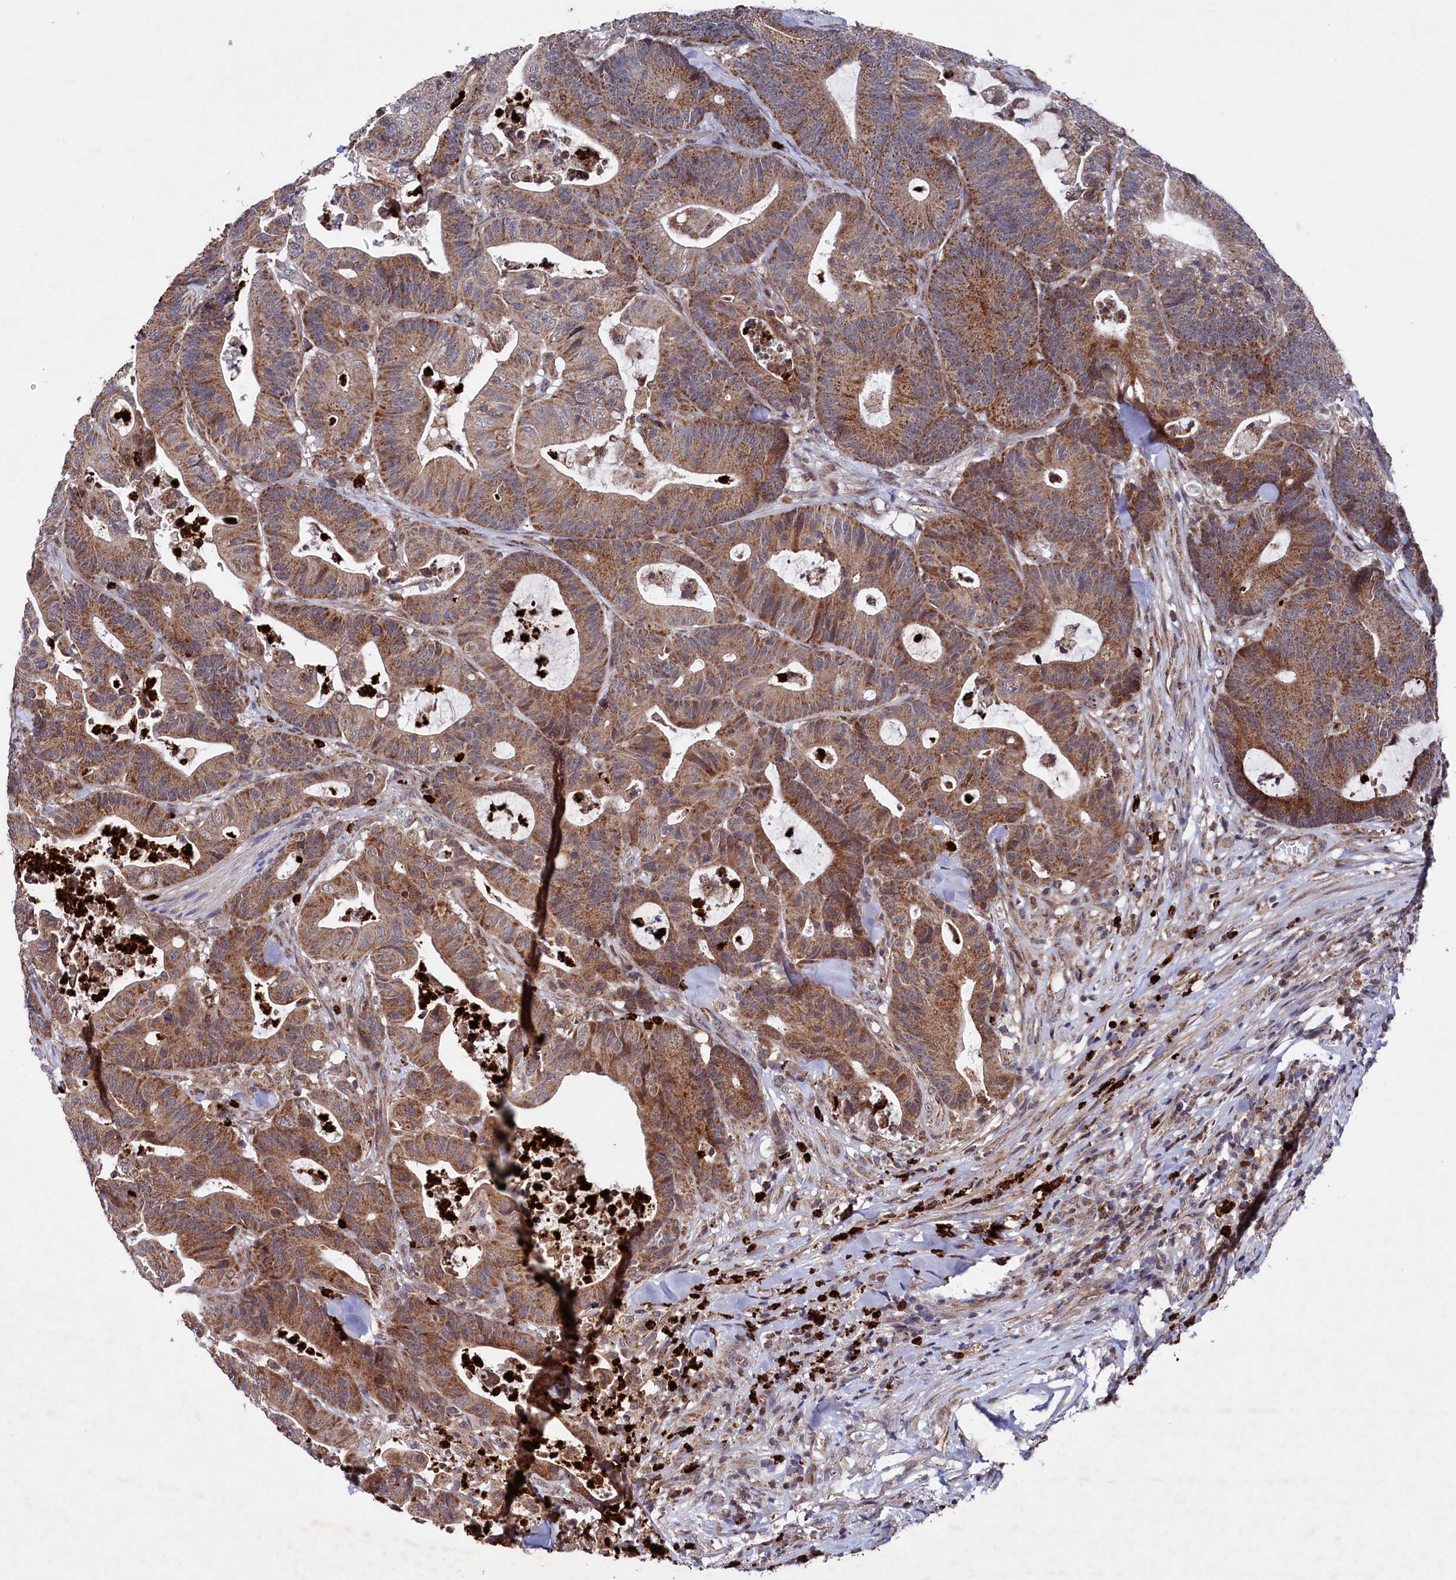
{"staining": {"intensity": "moderate", "quantity": ">75%", "location": "cytoplasmic/membranous"}, "tissue": "colorectal cancer", "cell_type": "Tumor cells", "image_type": "cancer", "snomed": [{"axis": "morphology", "description": "Adenocarcinoma, NOS"}, {"axis": "topography", "description": "Colon"}], "caption": "There is medium levels of moderate cytoplasmic/membranous positivity in tumor cells of colorectal cancer, as demonstrated by immunohistochemical staining (brown color).", "gene": "CHCHD1", "patient": {"sex": "female", "age": 84}}